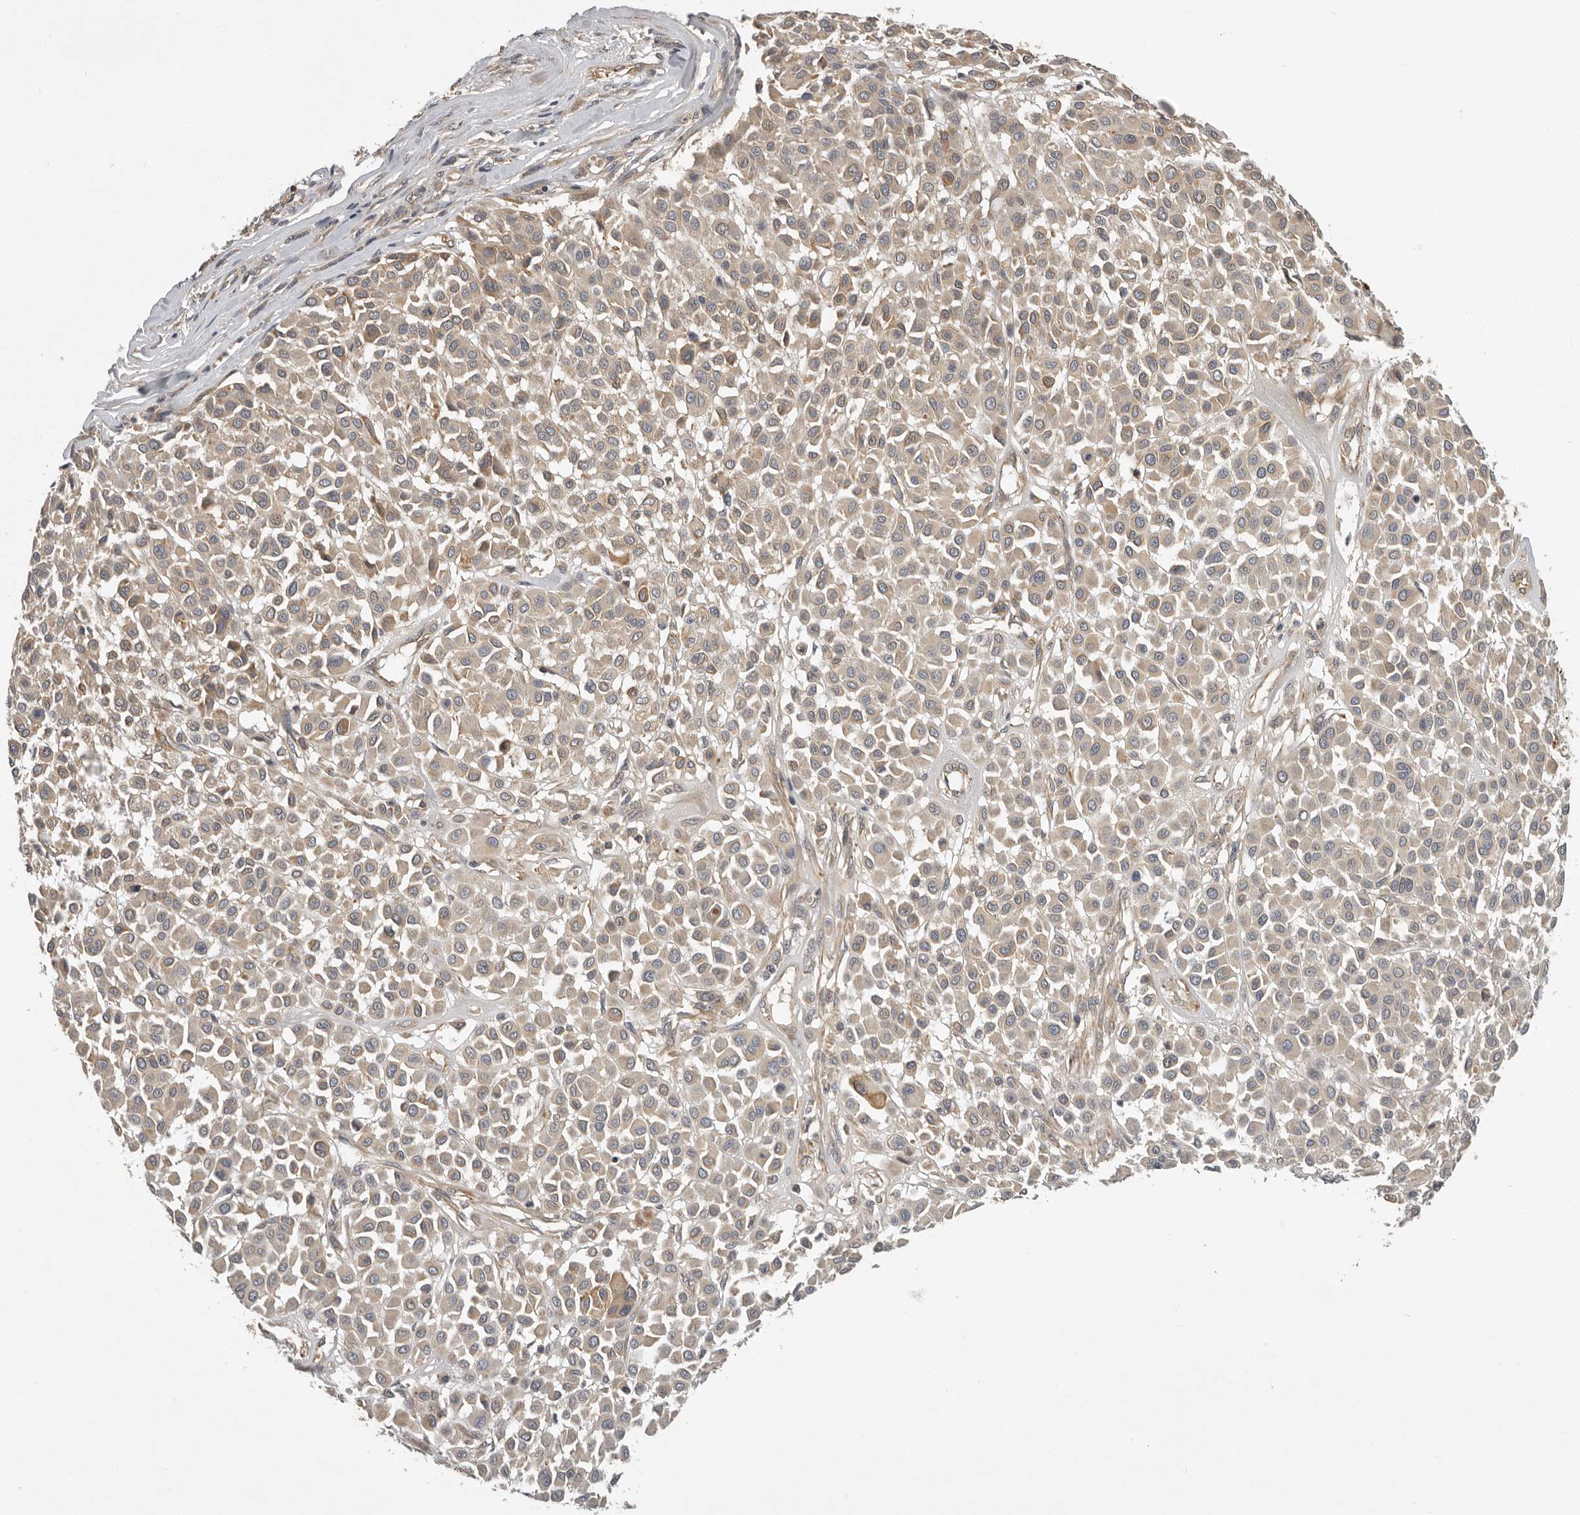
{"staining": {"intensity": "weak", "quantity": "25%-75%", "location": "cytoplasmic/membranous"}, "tissue": "melanoma", "cell_type": "Tumor cells", "image_type": "cancer", "snomed": [{"axis": "morphology", "description": "Malignant melanoma, Metastatic site"}, {"axis": "topography", "description": "Soft tissue"}], "caption": "Approximately 25%-75% of tumor cells in malignant melanoma (metastatic site) exhibit weak cytoplasmic/membranous protein staining as visualized by brown immunohistochemical staining.", "gene": "RNF157", "patient": {"sex": "male", "age": 41}}